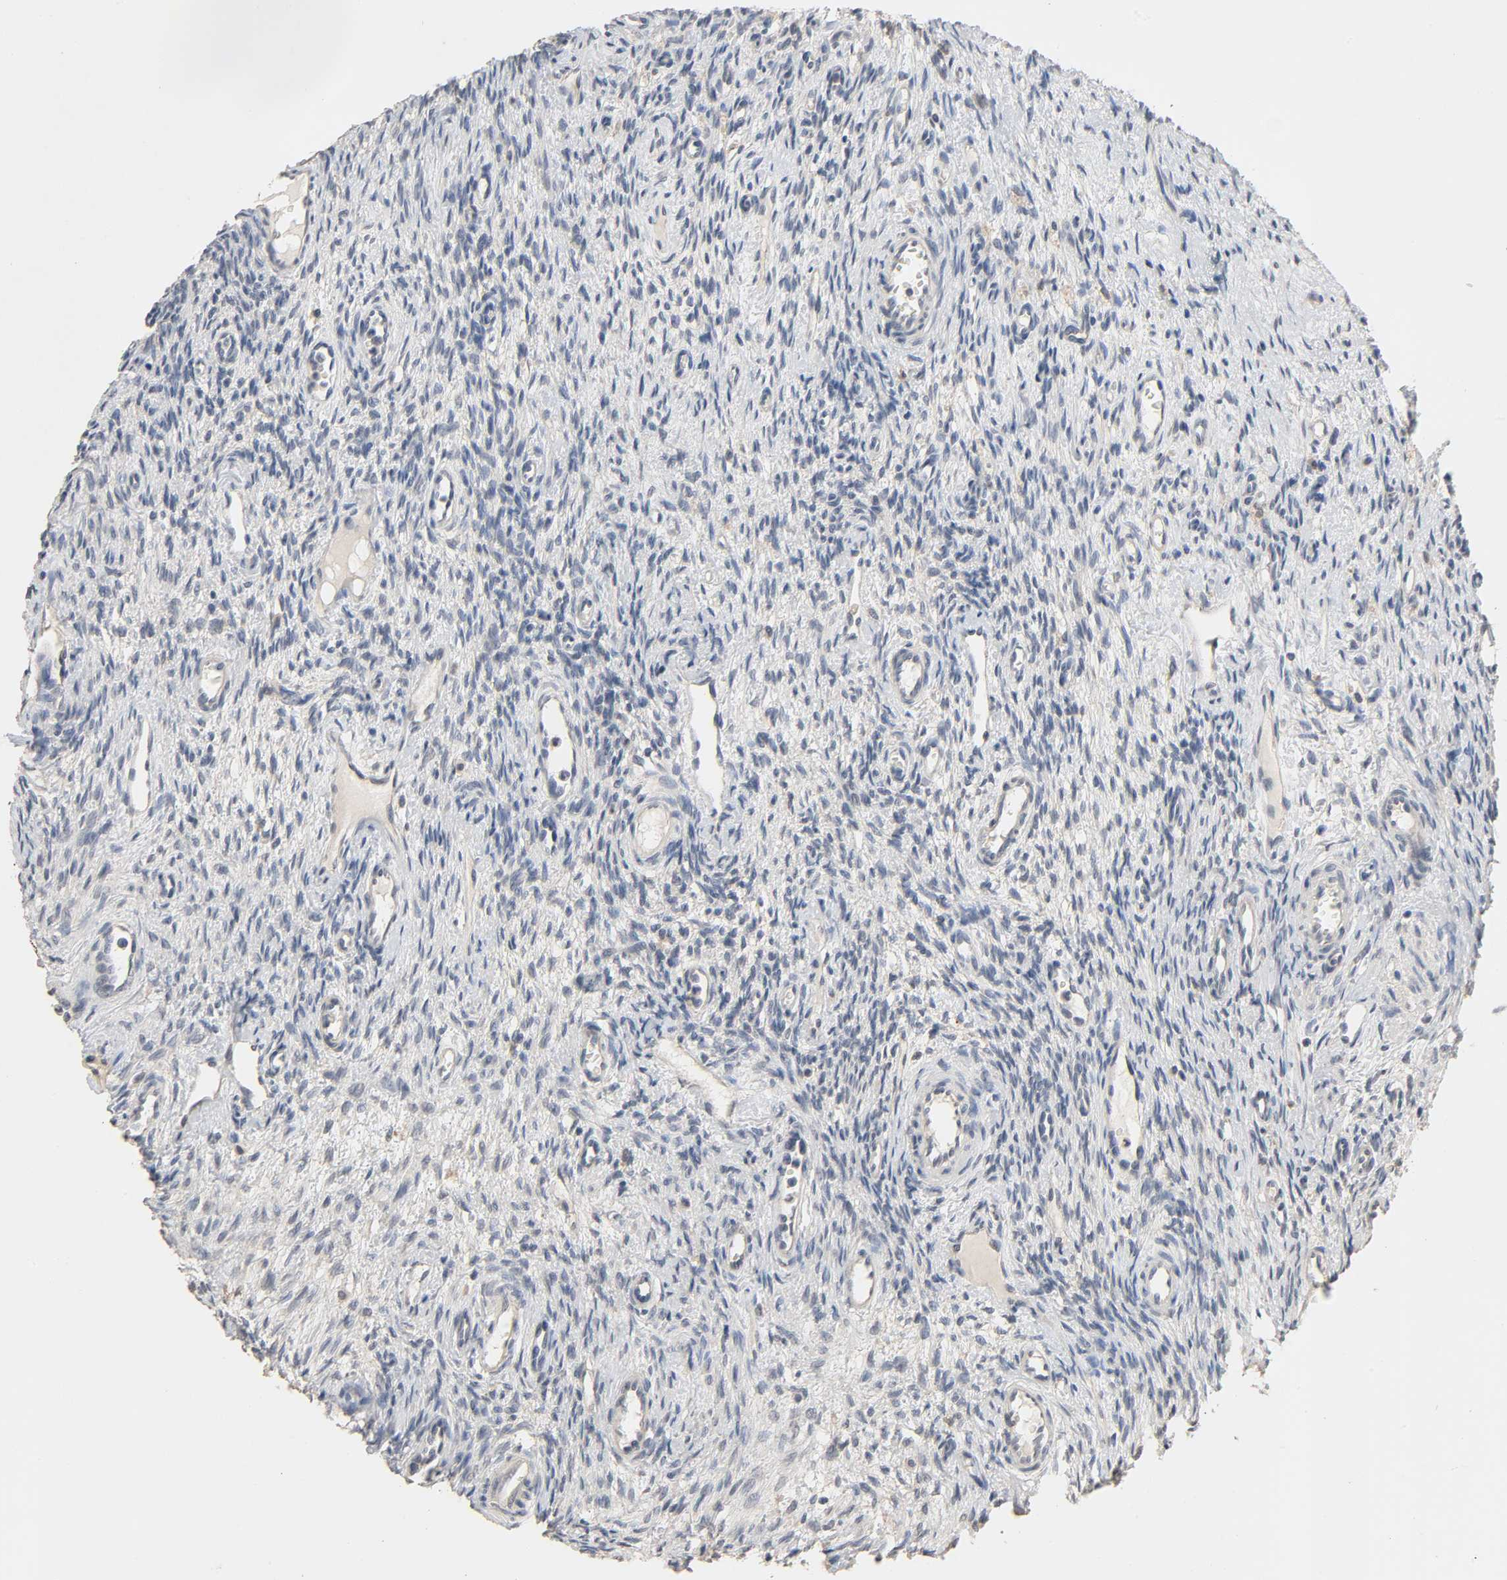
{"staining": {"intensity": "negative", "quantity": "none", "location": "none"}, "tissue": "ovary", "cell_type": "Follicle cells", "image_type": "normal", "snomed": [{"axis": "morphology", "description": "Normal tissue, NOS"}, {"axis": "topography", "description": "Ovary"}], "caption": "This micrograph is of unremarkable ovary stained with immunohistochemistry to label a protein in brown with the nuclei are counter-stained blue. There is no expression in follicle cells.", "gene": "MAGEA8", "patient": {"sex": "female", "age": 33}}